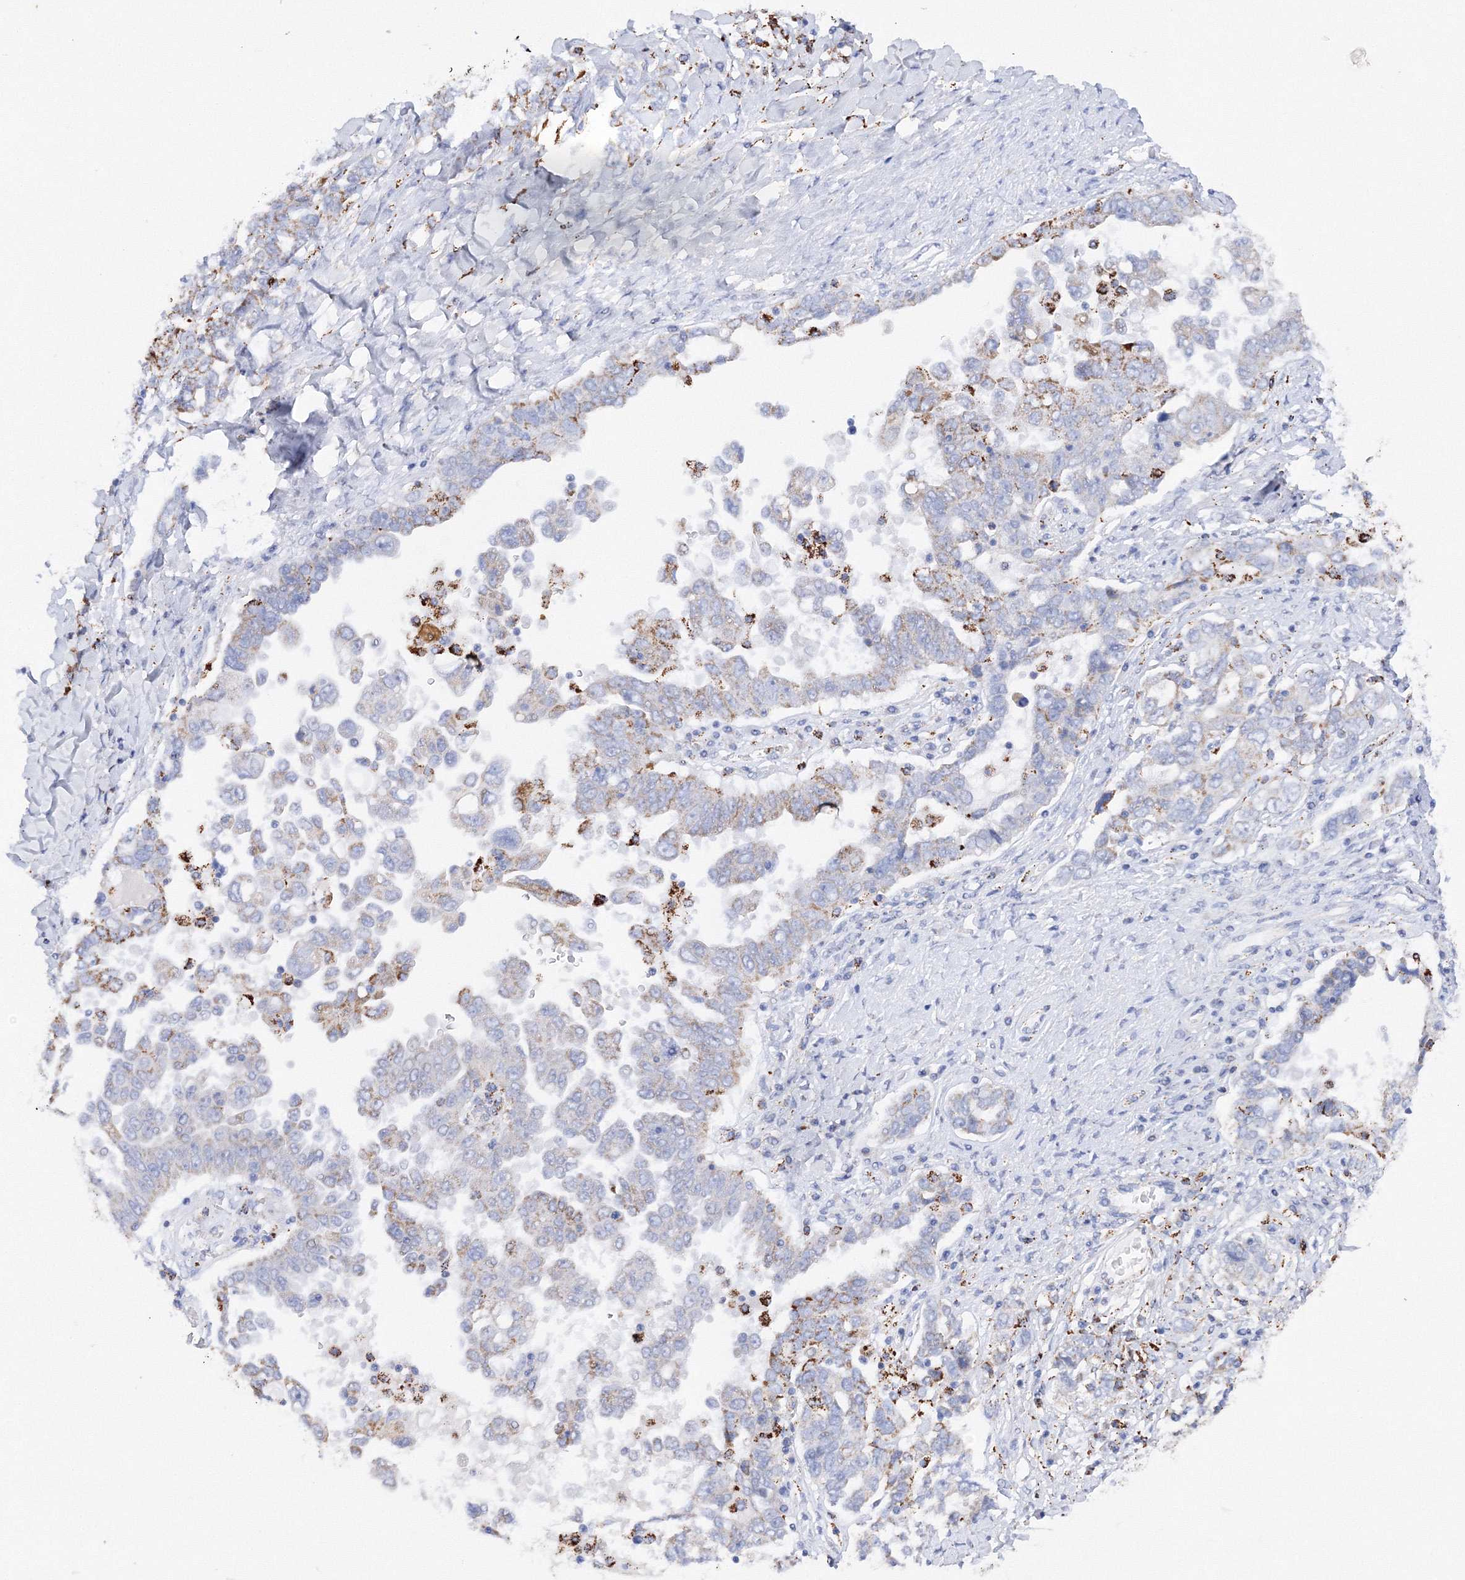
{"staining": {"intensity": "moderate", "quantity": "<25%", "location": "cytoplasmic/membranous"}, "tissue": "ovarian cancer", "cell_type": "Tumor cells", "image_type": "cancer", "snomed": [{"axis": "morphology", "description": "Carcinoma, endometroid"}, {"axis": "topography", "description": "Ovary"}], "caption": "Human ovarian cancer stained with a protein marker demonstrates moderate staining in tumor cells.", "gene": "MERTK", "patient": {"sex": "female", "age": 62}}